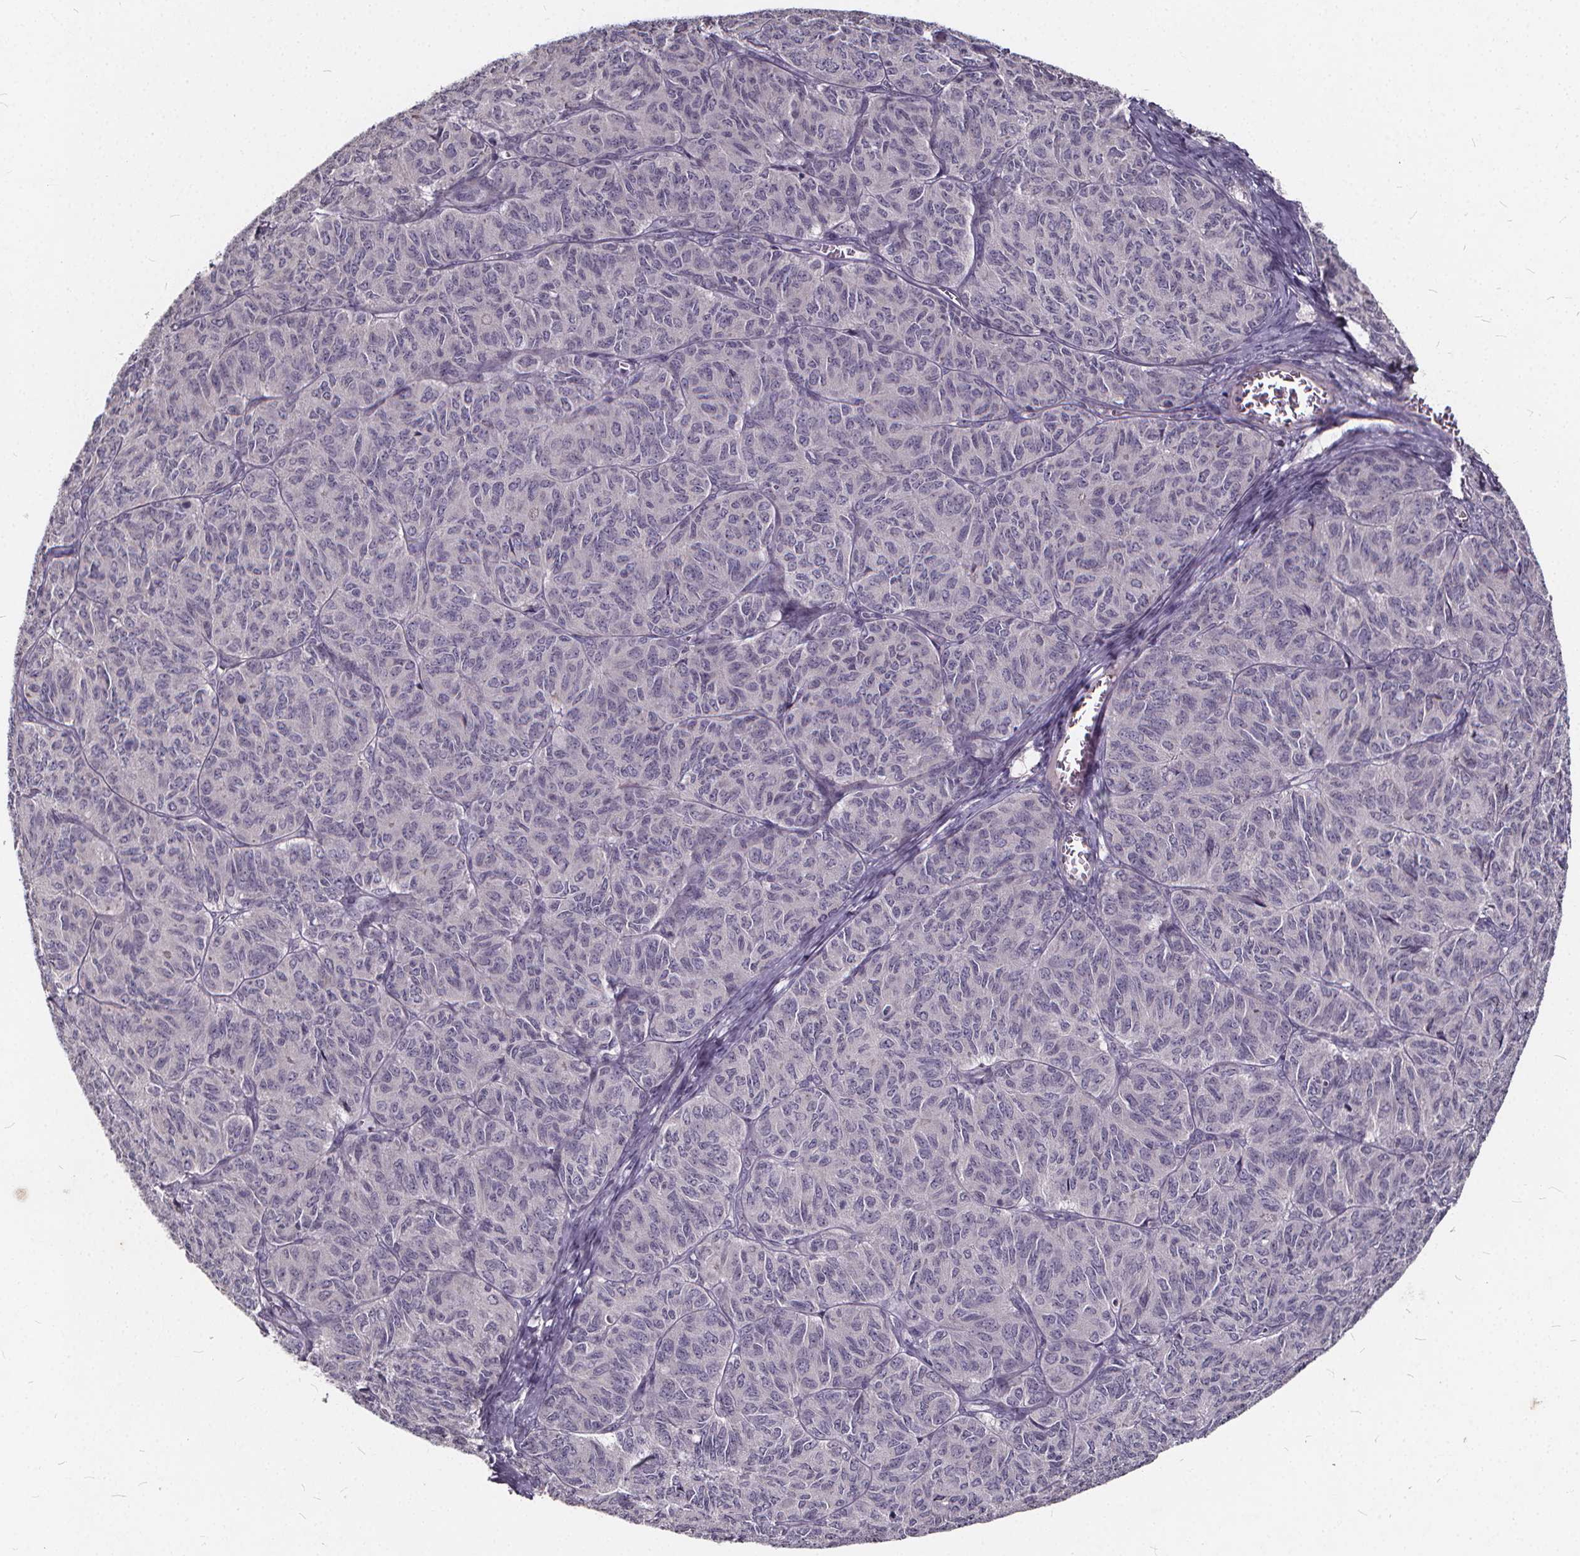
{"staining": {"intensity": "negative", "quantity": "none", "location": "none"}, "tissue": "ovarian cancer", "cell_type": "Tumor cells", "image_type": "cancer", "snomed": [{"axis": "morphology", "description": "Carcinoma, endometroid"}, {"axis": "topography", "description": "Ovary"}], "caption": "DAB (3,3'-diaminobenzidine) immunohistochemical staining of ovarian endometroid carcinoma demonstrates no significant expression in tumor cells.", "gene": "TSPAN14", "patient": {"sex": "female", "age": 80}}